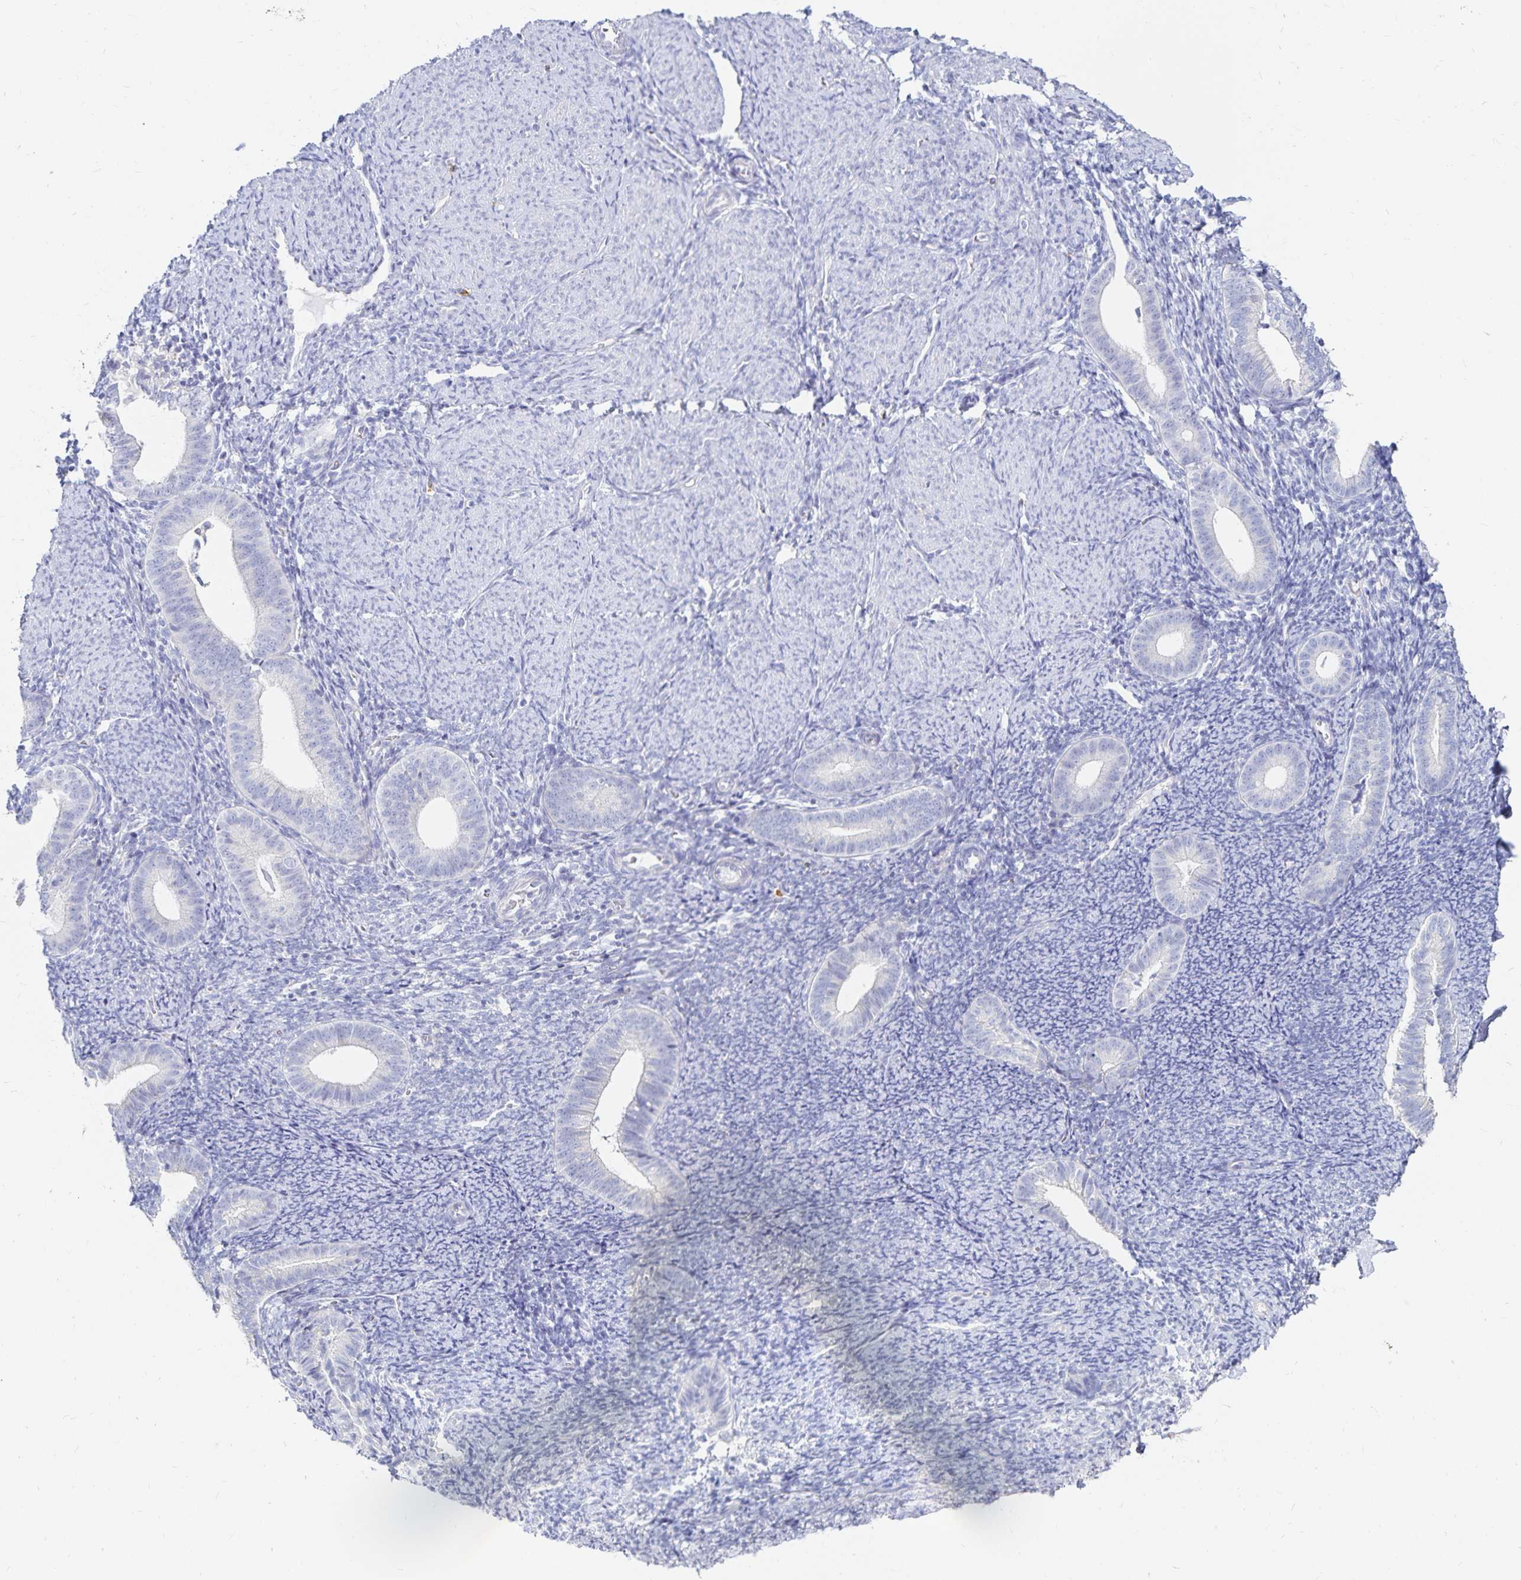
{"staining": {"intensity": "negative", "quantity": "none", "location": "none"}, "tissue": "endometrium", "cell_type": "Cells in endometrial stroma", "image_type": "normal", "snomed": [{"axis": "morphology", "description": "Normal tissue, NOS"}, {"axis": "topography", "description": "Endometrium"}], "caption": "Human endometrium stained for a protein using IHC displays no positivity in cells in endometrial stroma.", "gene": "TNIP1", "patient": {"sex": "female", "age": 39}}